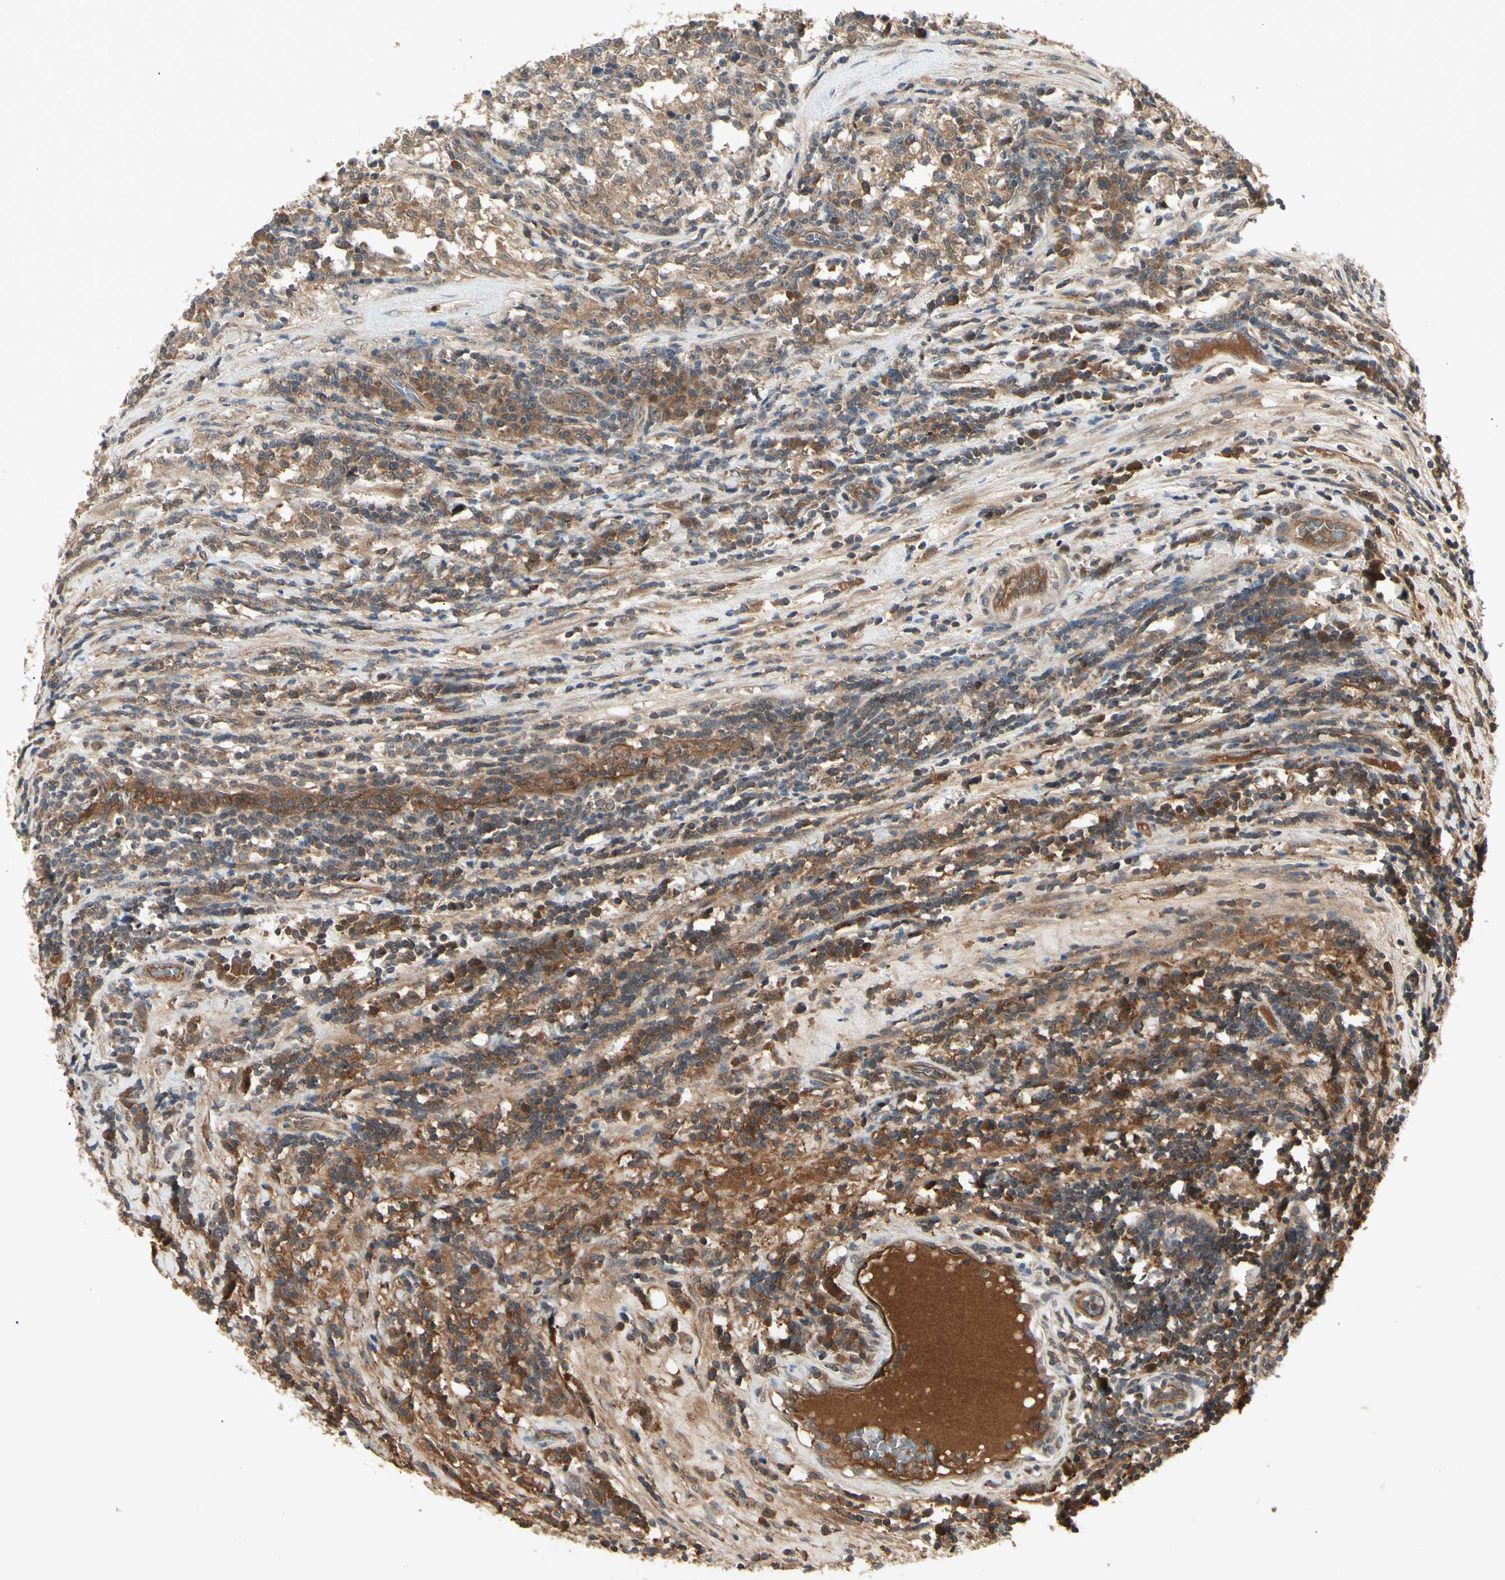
{"staining": {"intensity": "moderate", "quantity": ">75%", "location": "cytoplasmic/membranous"}, "tissue": "testis cancer", "cell_type": "Tumor cells", "image_type": "cancer", "snomed": [{"axis": "morphology", "description": "Seminoma, NOS"}, {"axis": "topography", "description": "Testis"}], "caption": "An image showing moderate cytoplasmic/membranous positivity in approximately >75% of tumor cells in seminoma (testis), as visualized by brown immunohistochemical staining.", "gene": "RNF14", "patient": {"sex": "male", "age": 43}}